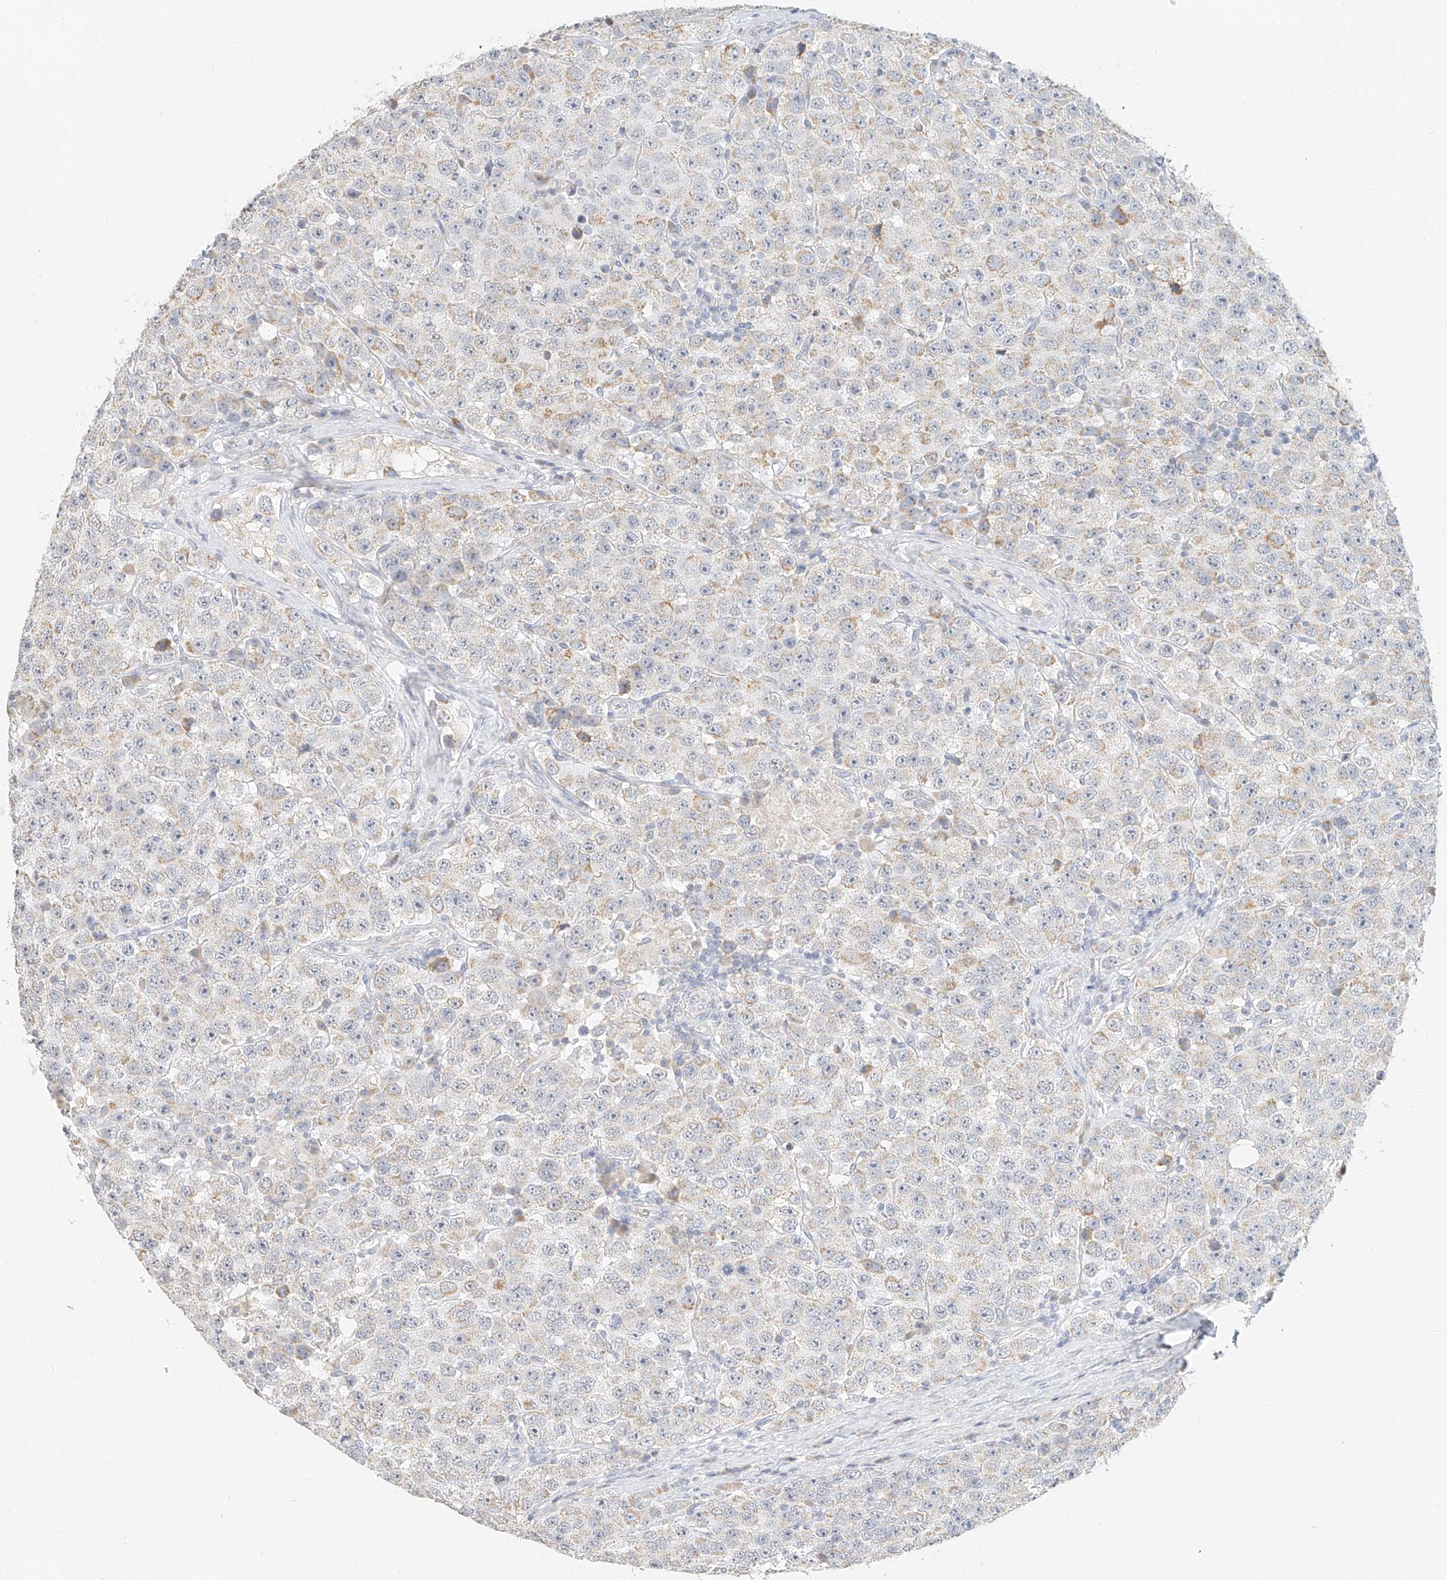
{"staining": {"intensity": "weak", "quantity": "<25%", "location": "cytoplasmic/membranous"}, "tissue": "testis cancer", "cell_type": "Tumor cells", "image_type": "cancer", "snomed": [{"axis": "morphology", "description": "Seminoma, NOS"}, {"axis": "topography", "description": "Testis"}], "caption": "Immunohistochemical staining of human testis cancer exhibits no significant expression in tumor cells. Nuclei are stained in blue.", "gene": "CXorf58", "patient": {"sex": "male", "age": 28}}